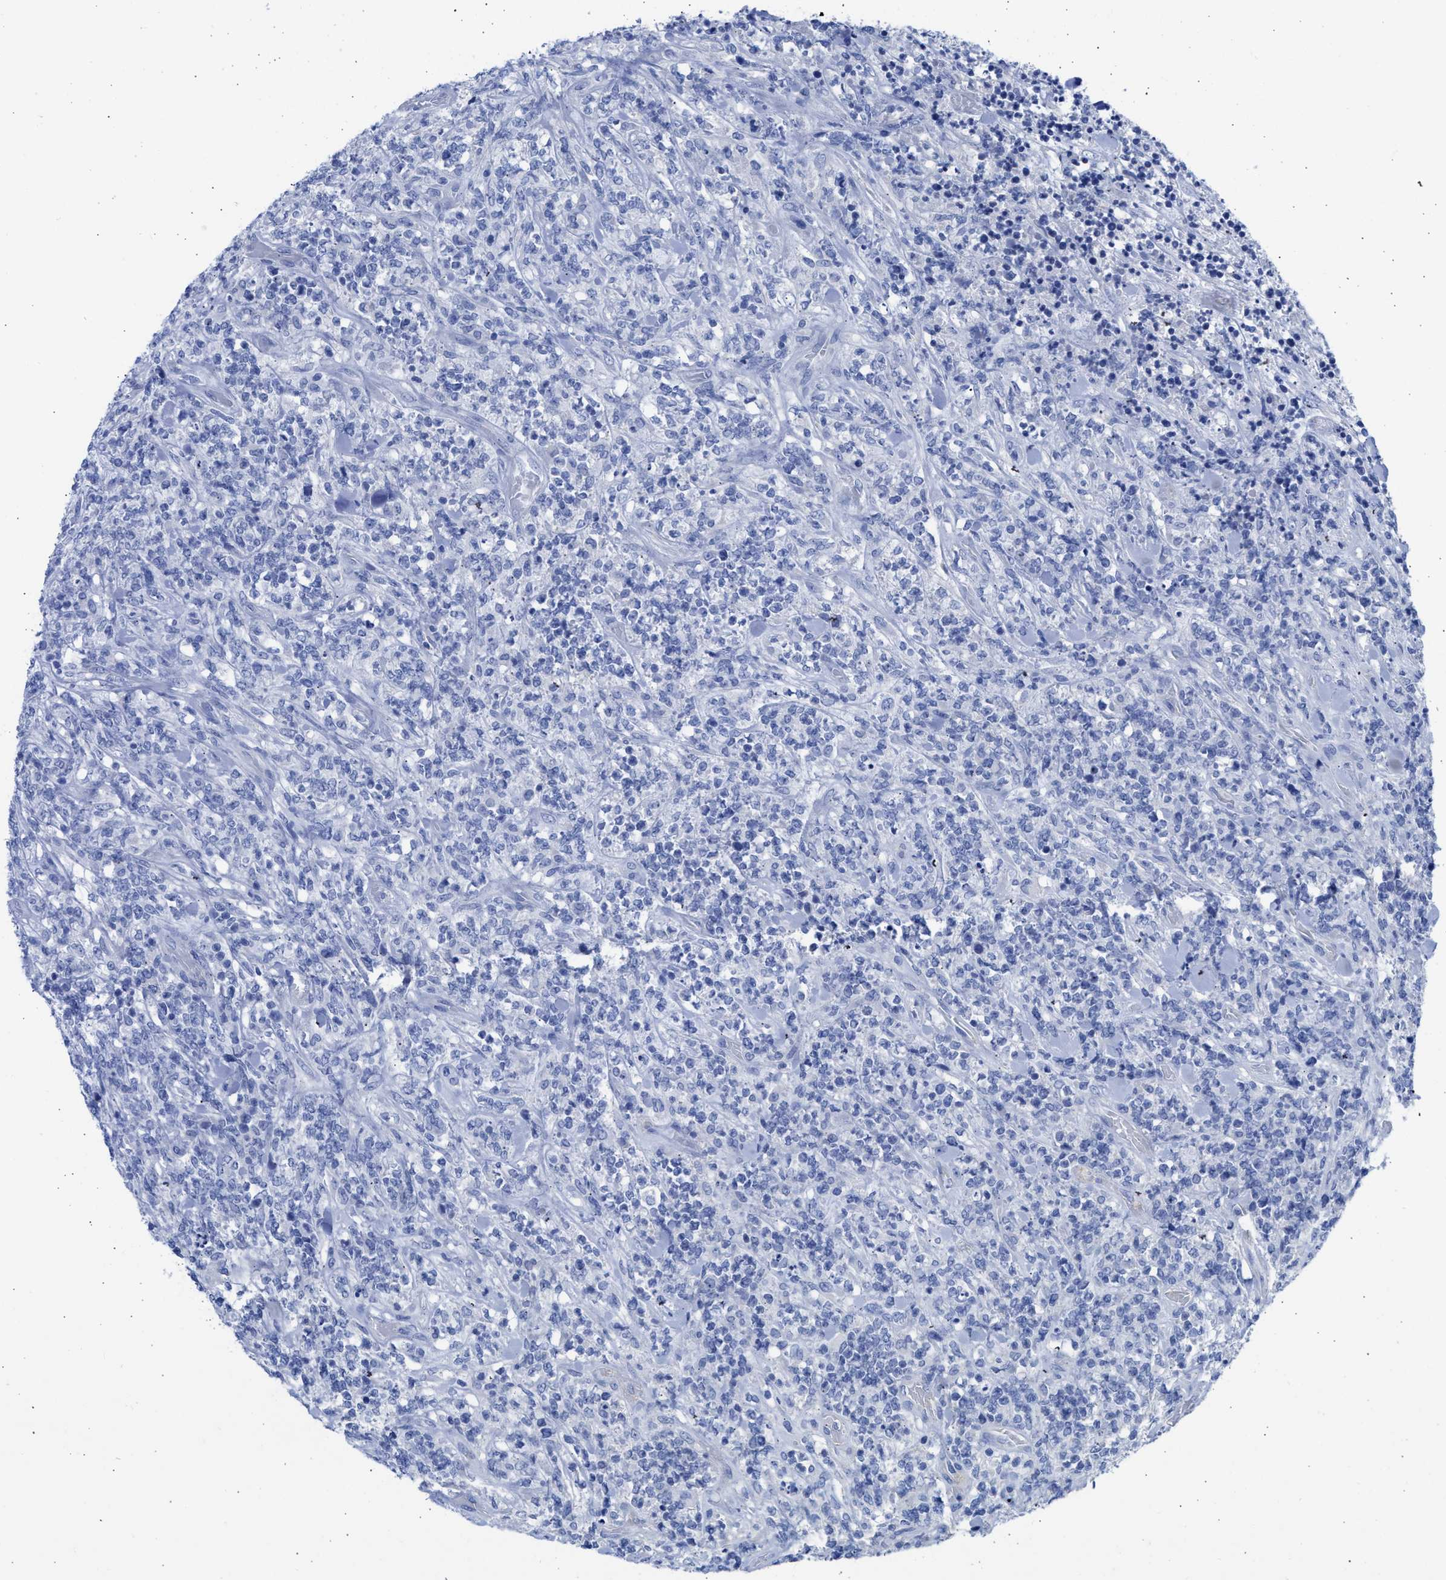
{"staining": {"intensity": "negative", "quantity": "none", "location": "none"}, "tissue": "lymphoma", "cell_type": "Tumor cells", "image_type": "cancer", "snomed": [{"axis": "morphology", "description": "Malignant lymphoma, non-Hodgkin's type, High grade"}, {"axis": "topography", "description": "Soft tissue"}], "caption": "Tumor cells show no significant protein positivity in lymphoma.", "gene": "RSPH1", "patient": {"sex": "male", "age": 18}}